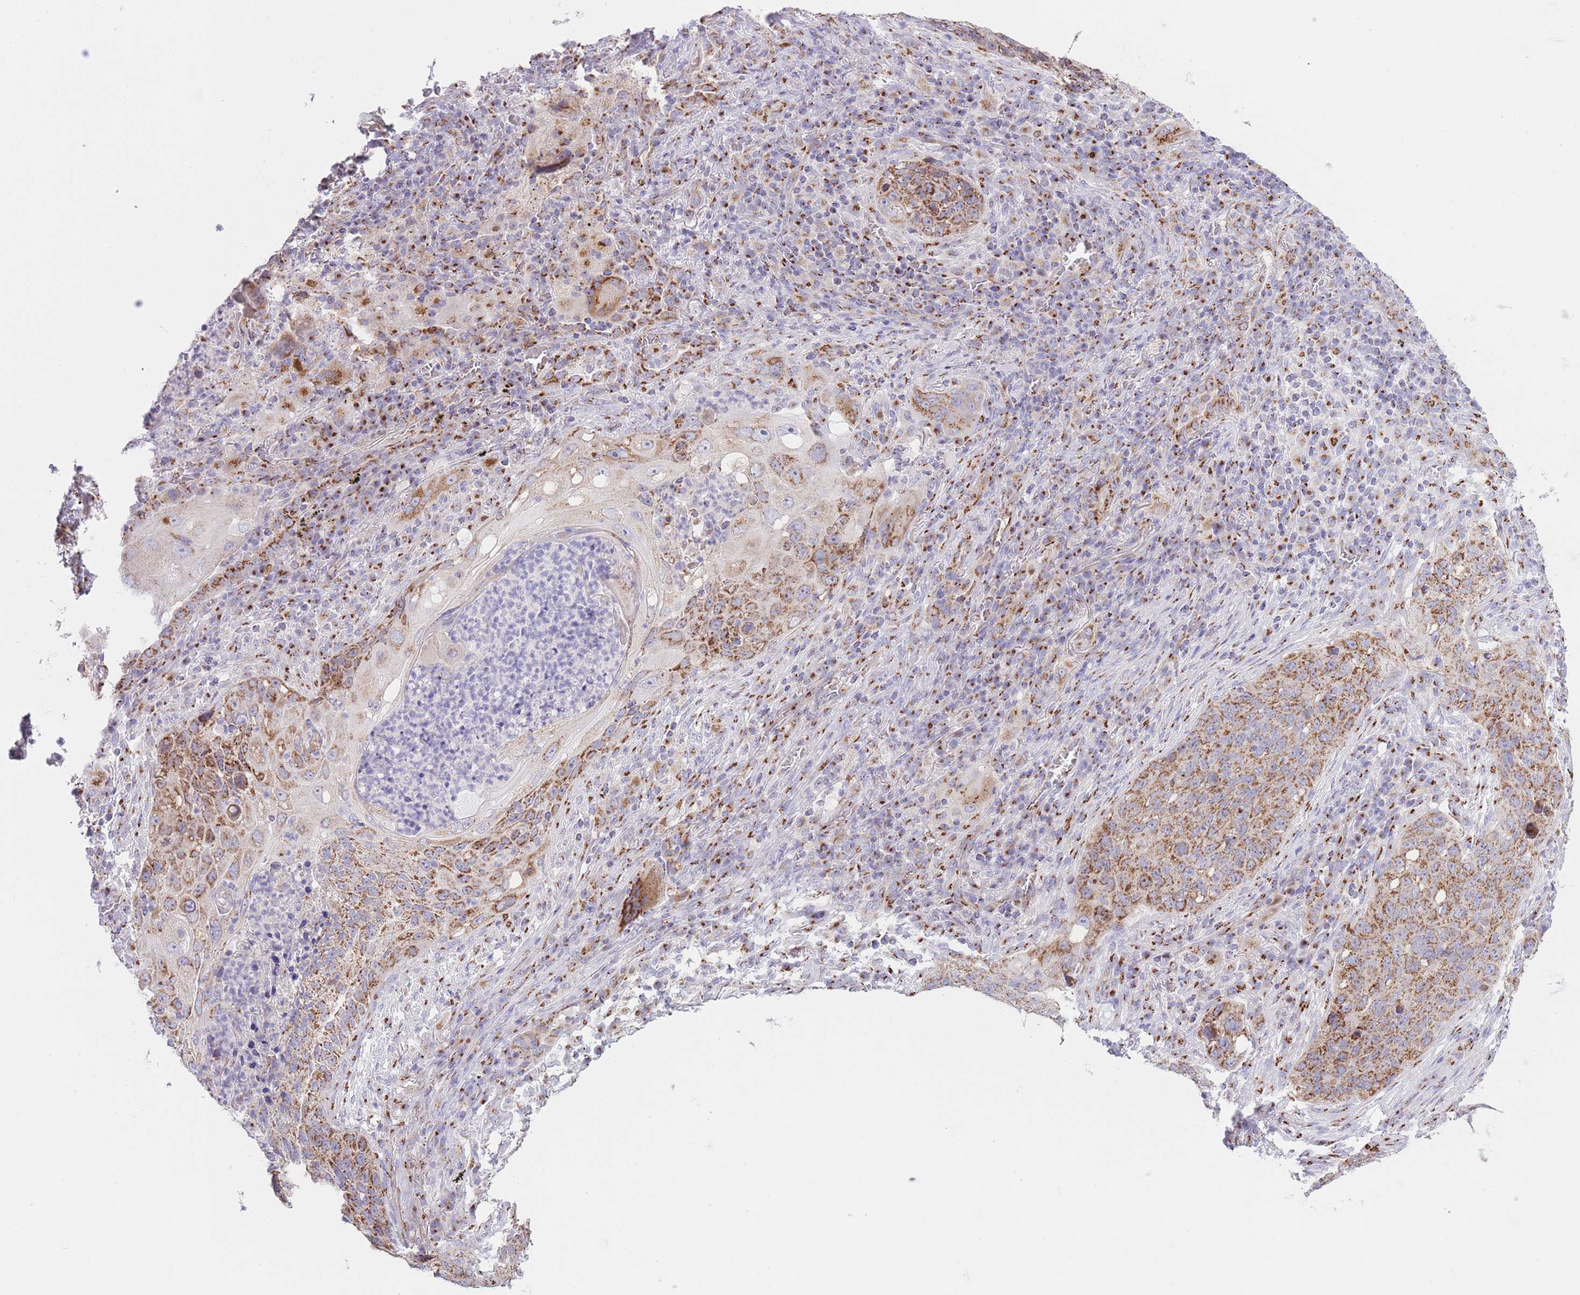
{"staining": {"intensity": "moderate", "quantity": ">75%", "location": "cytoplasmic/membranous"}, "tissue": "lung cancer", "cell_type": "Tumor cells", "image_type": "cancer", "snomed": [{"axis": "morphology", "description": "Squamous cell carcinoma, NOS"}, {"axis": "topography", "description": "Lung"}], "caption": "Immunohistochemical staining of lung cancer displays medium levels of moderate cytoplasmic/membranous protein expression in about >75% of tumor cells. The protein is stained brown, and the nuclei are stained in blue (DAB (3,3'-diaminobenzidine) IHC with brightfield microscopy, high magnification).", "gene": "MPND", "patient": {"sex": "female", "age": 63}}